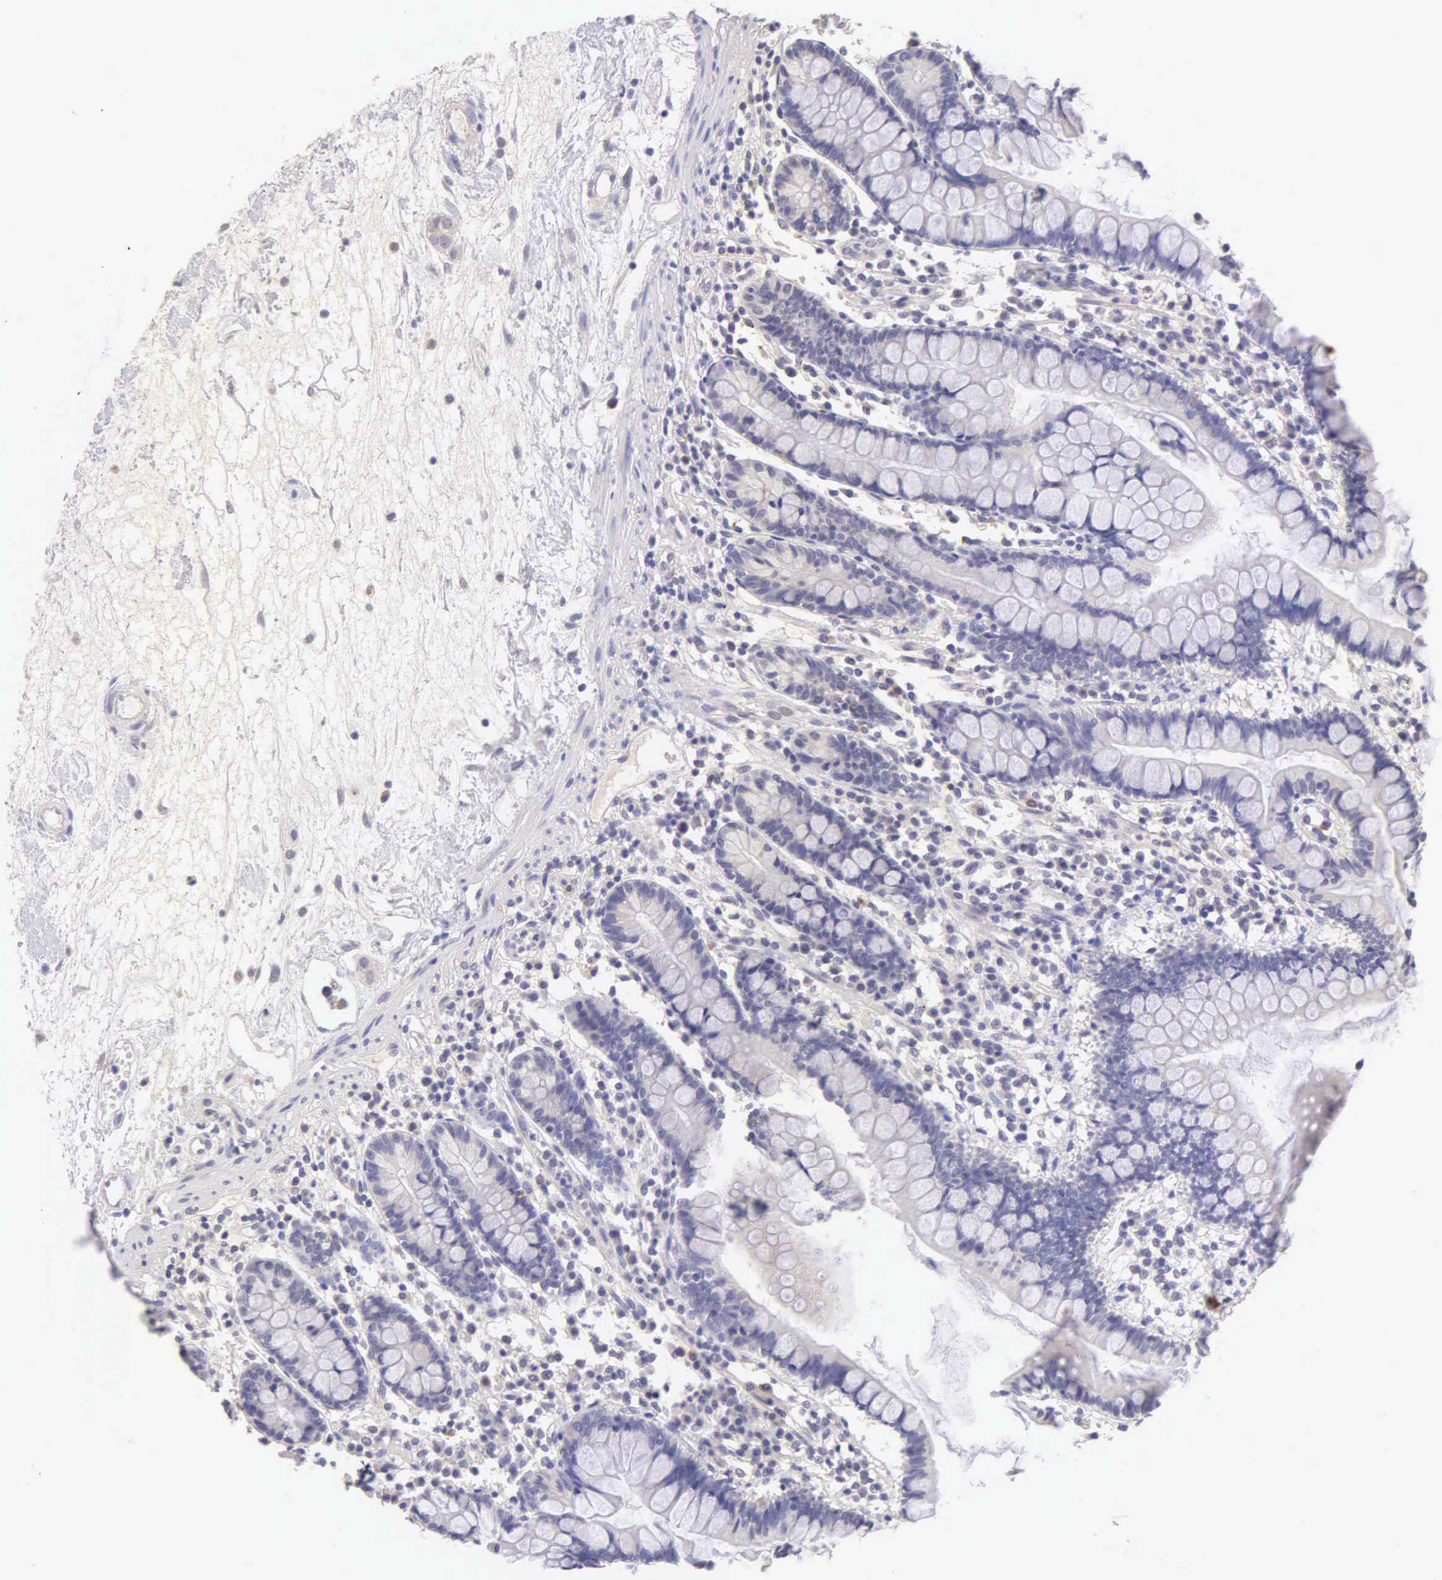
{"staining": {"intensity": "weak", "quantity": "<25%", "location": "cytoplasmic/membranous"}, "tissue": "small intestine", "cell_type": "Glandular cells", "image_type": "normal", "snomed": [{"axis": "morphology", "description": "Normal tissue, NOS"}, {"axis": "topography", "description": "Small intestine"}], "caption": "Normal small intestine was stained to show a protein in brown. There is no significant positivity in glandular cells. The staining was performed using DAB (3,3'-diaminobenzidine) to visualize the protein expression in brown, while the nuclei were stained in blue with hematoxylin (Magnification: 20x).", "gene": "ESR1", "patient": {"sex": "female", "age": 51}}